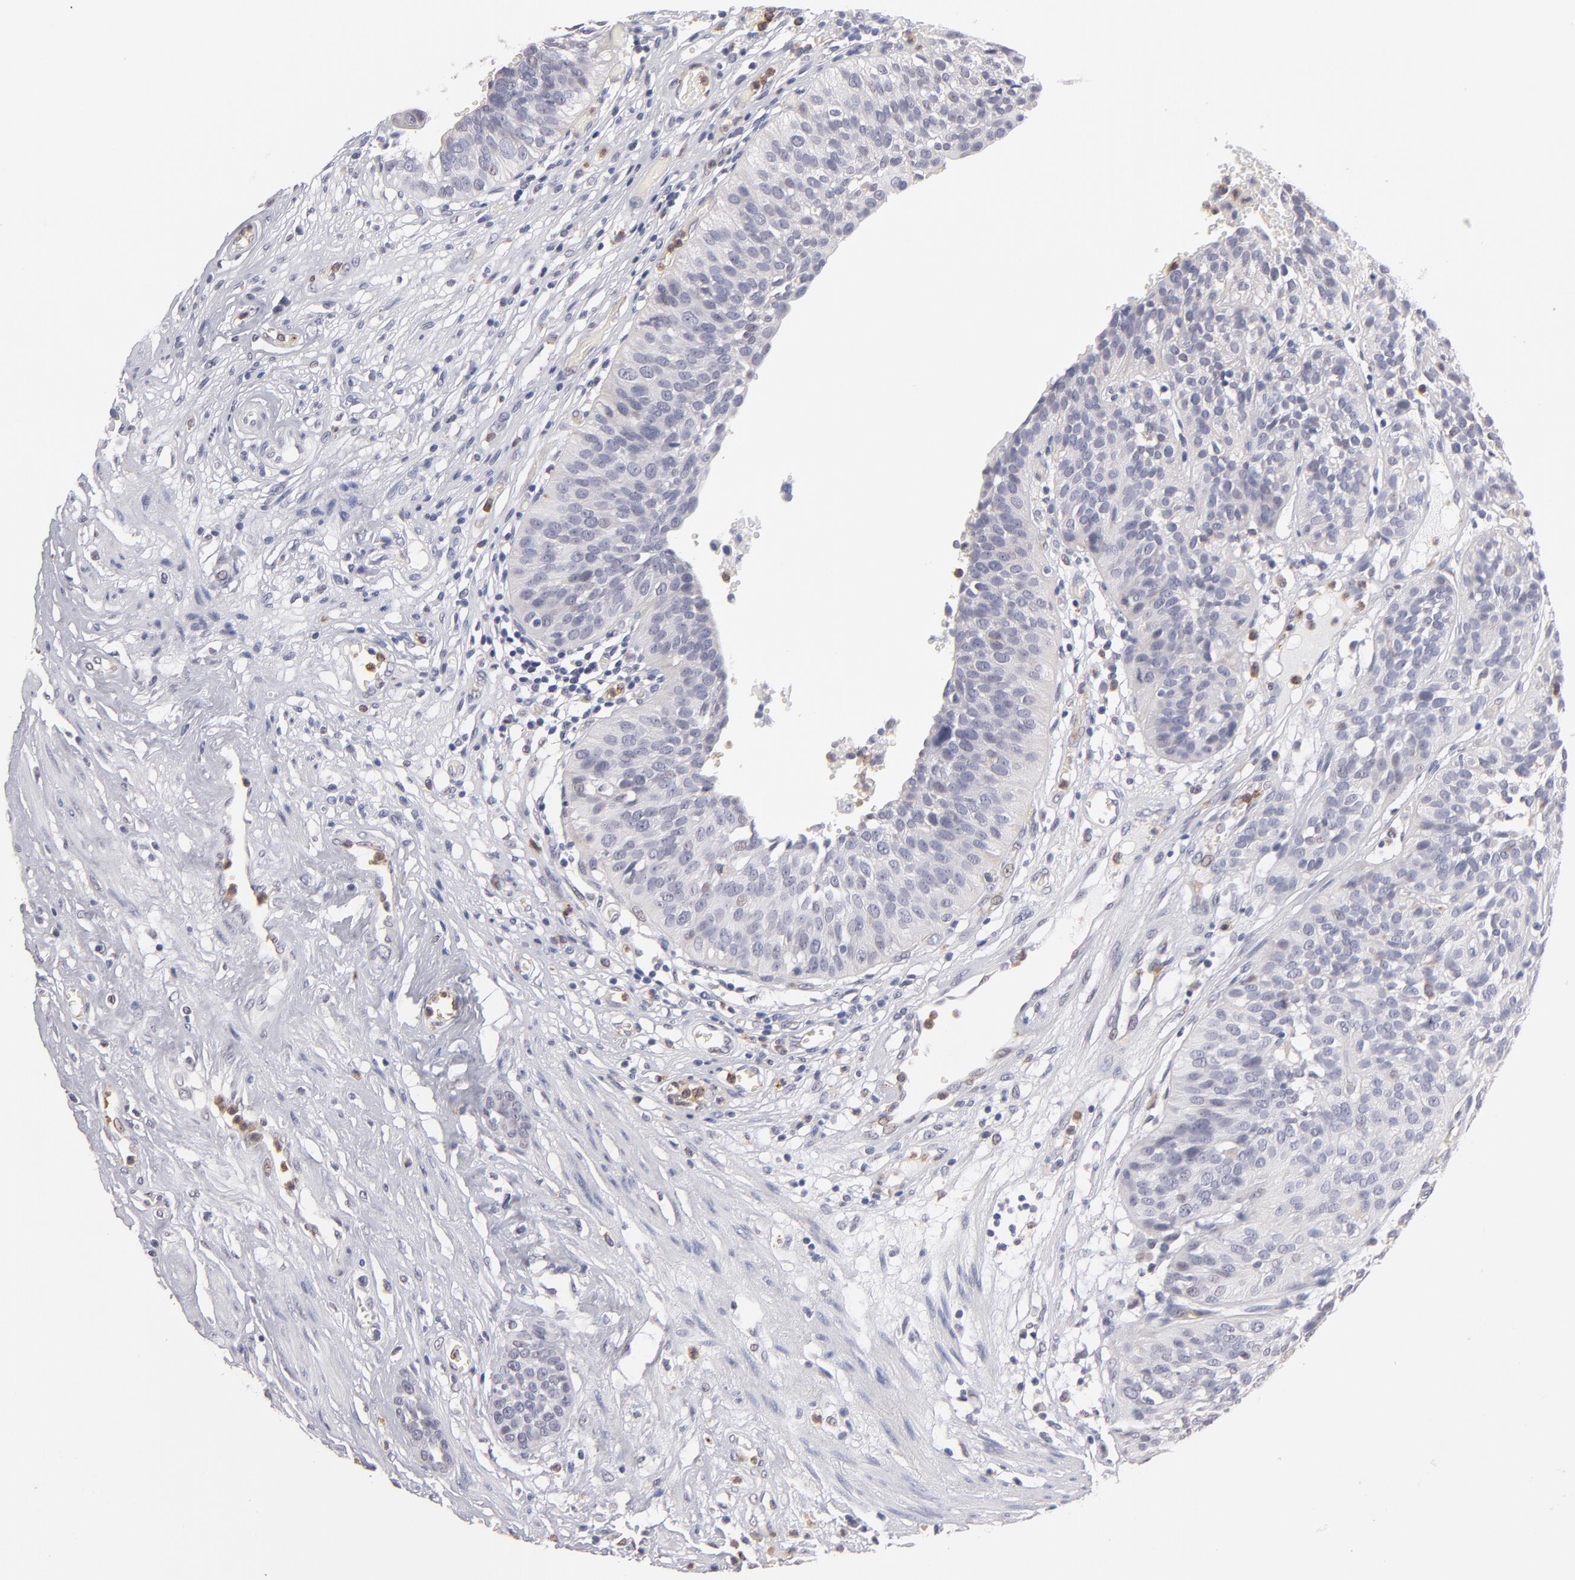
{"staining": {"intensity": "negative", "quantity": "none", "location": "none"}, "tissue": "urothelial cancer", "cell_type": "Tumor cells", "image_type": "cancer", "snomed": [{"axis": "morphology", "description": "Urothelial carcinoma, High grade"}, {"axis": "topography", "description": "Urinary bladder"}], "caption": "The image shows no significant expression in tumor cells of urothelial cancer. (DAB immunohistochemistry visualized using brightfield microscopy, high magnification).", "gene": "MGAM", "patient": {"sex": "male", "age": 56}}